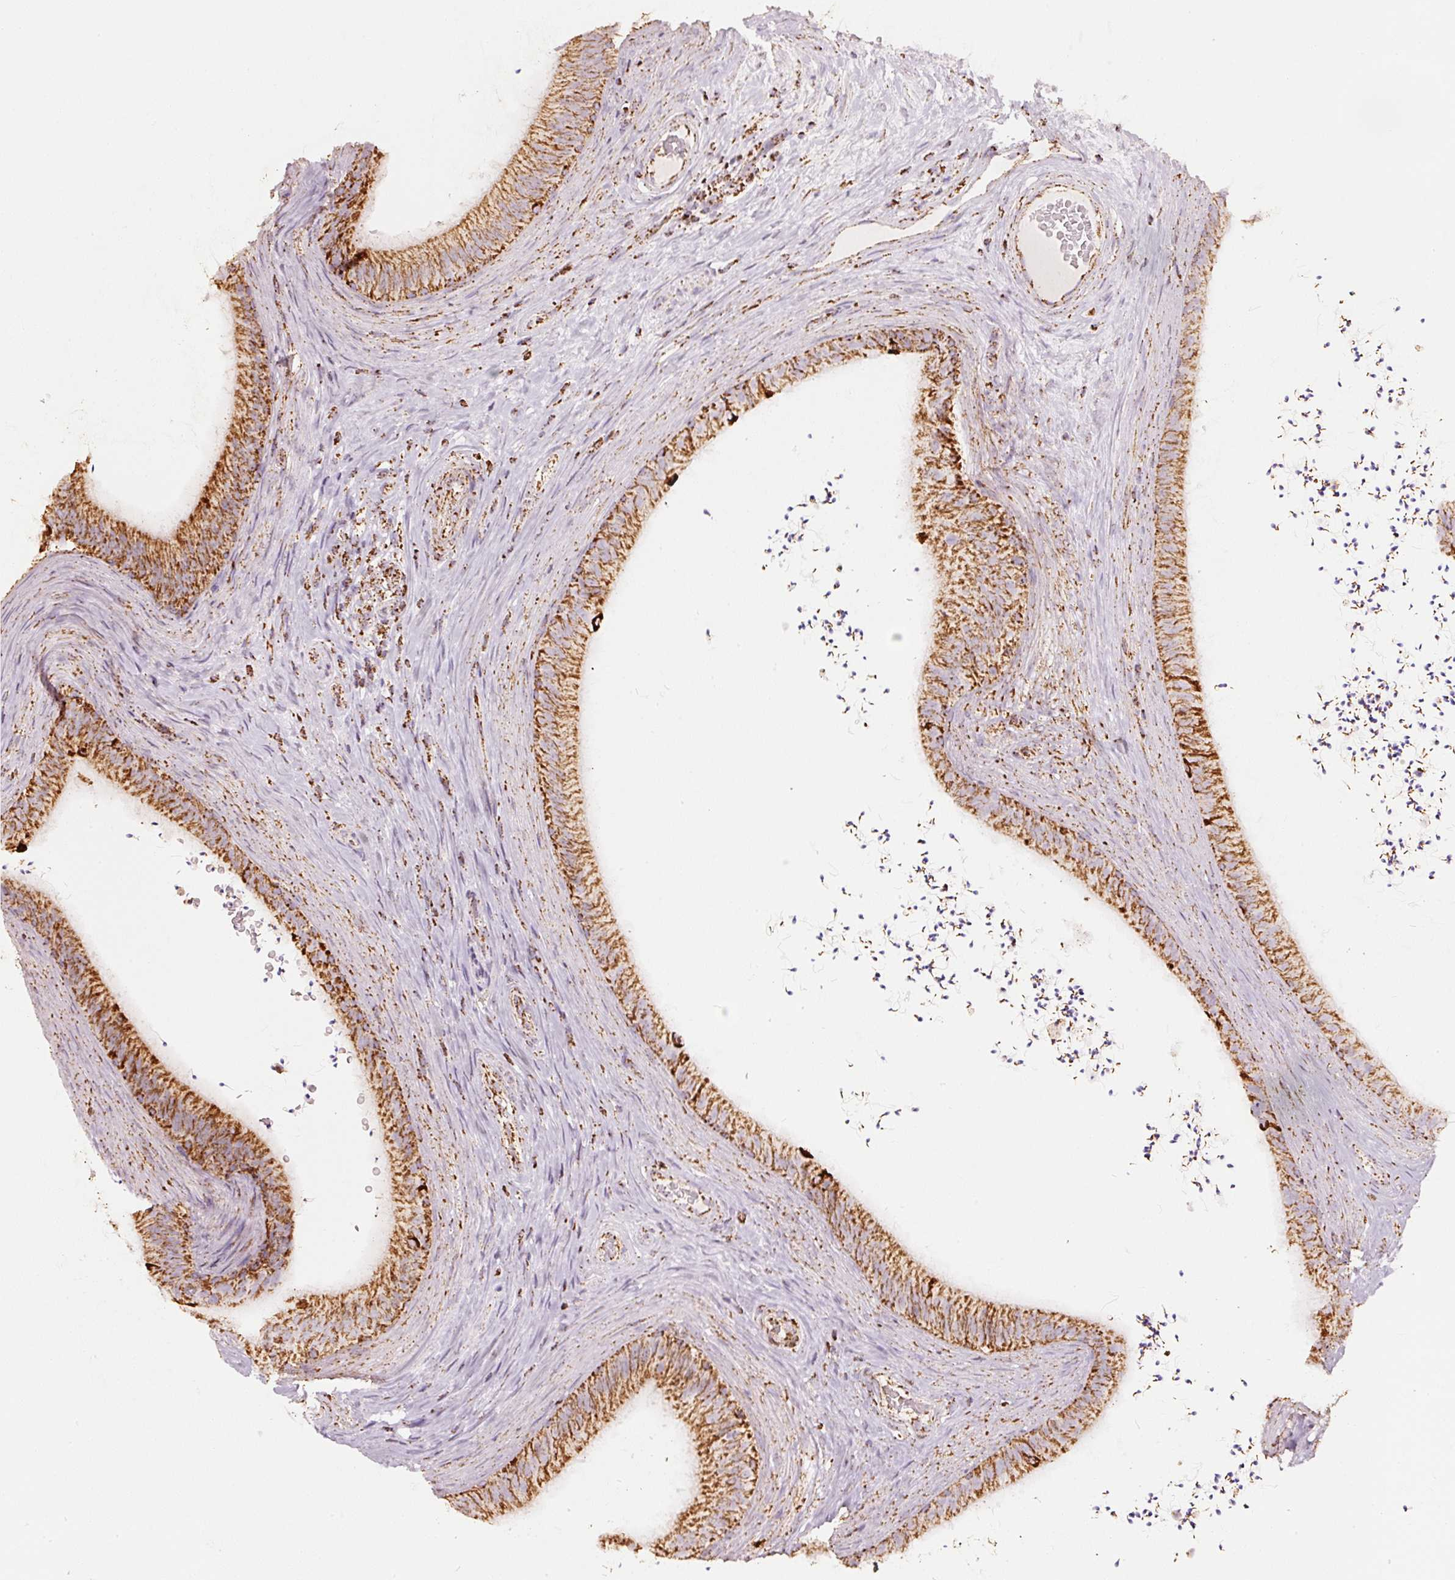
{"staining": {"intensity": "strong", "quantity": ">75%", "location": "cytoplasmic/membranous"}, "tissue": "epididymis", "cell_type": "Glandular cells", "image_type": "normal", "snomed": [{"axis": "morphology", "description": "Normal tissue, NOS"}, {"axis": "topography", "description": "Testis"}, {"axis": "topography", "description": "Epididymis"}], "caption": "Immunohistochemistry (IHC) histopathology image of benign epididymis: epididymis stained using immunohistochemistry (IHC) shows high levels of strong protein expression localized specifically in the cytoplasmic/membranous of glandular cells, appearing as a cytoplasmic/membranous brown color.", "gene": "UQCRC1", "patient": {"sex": "male", "age": 41}}